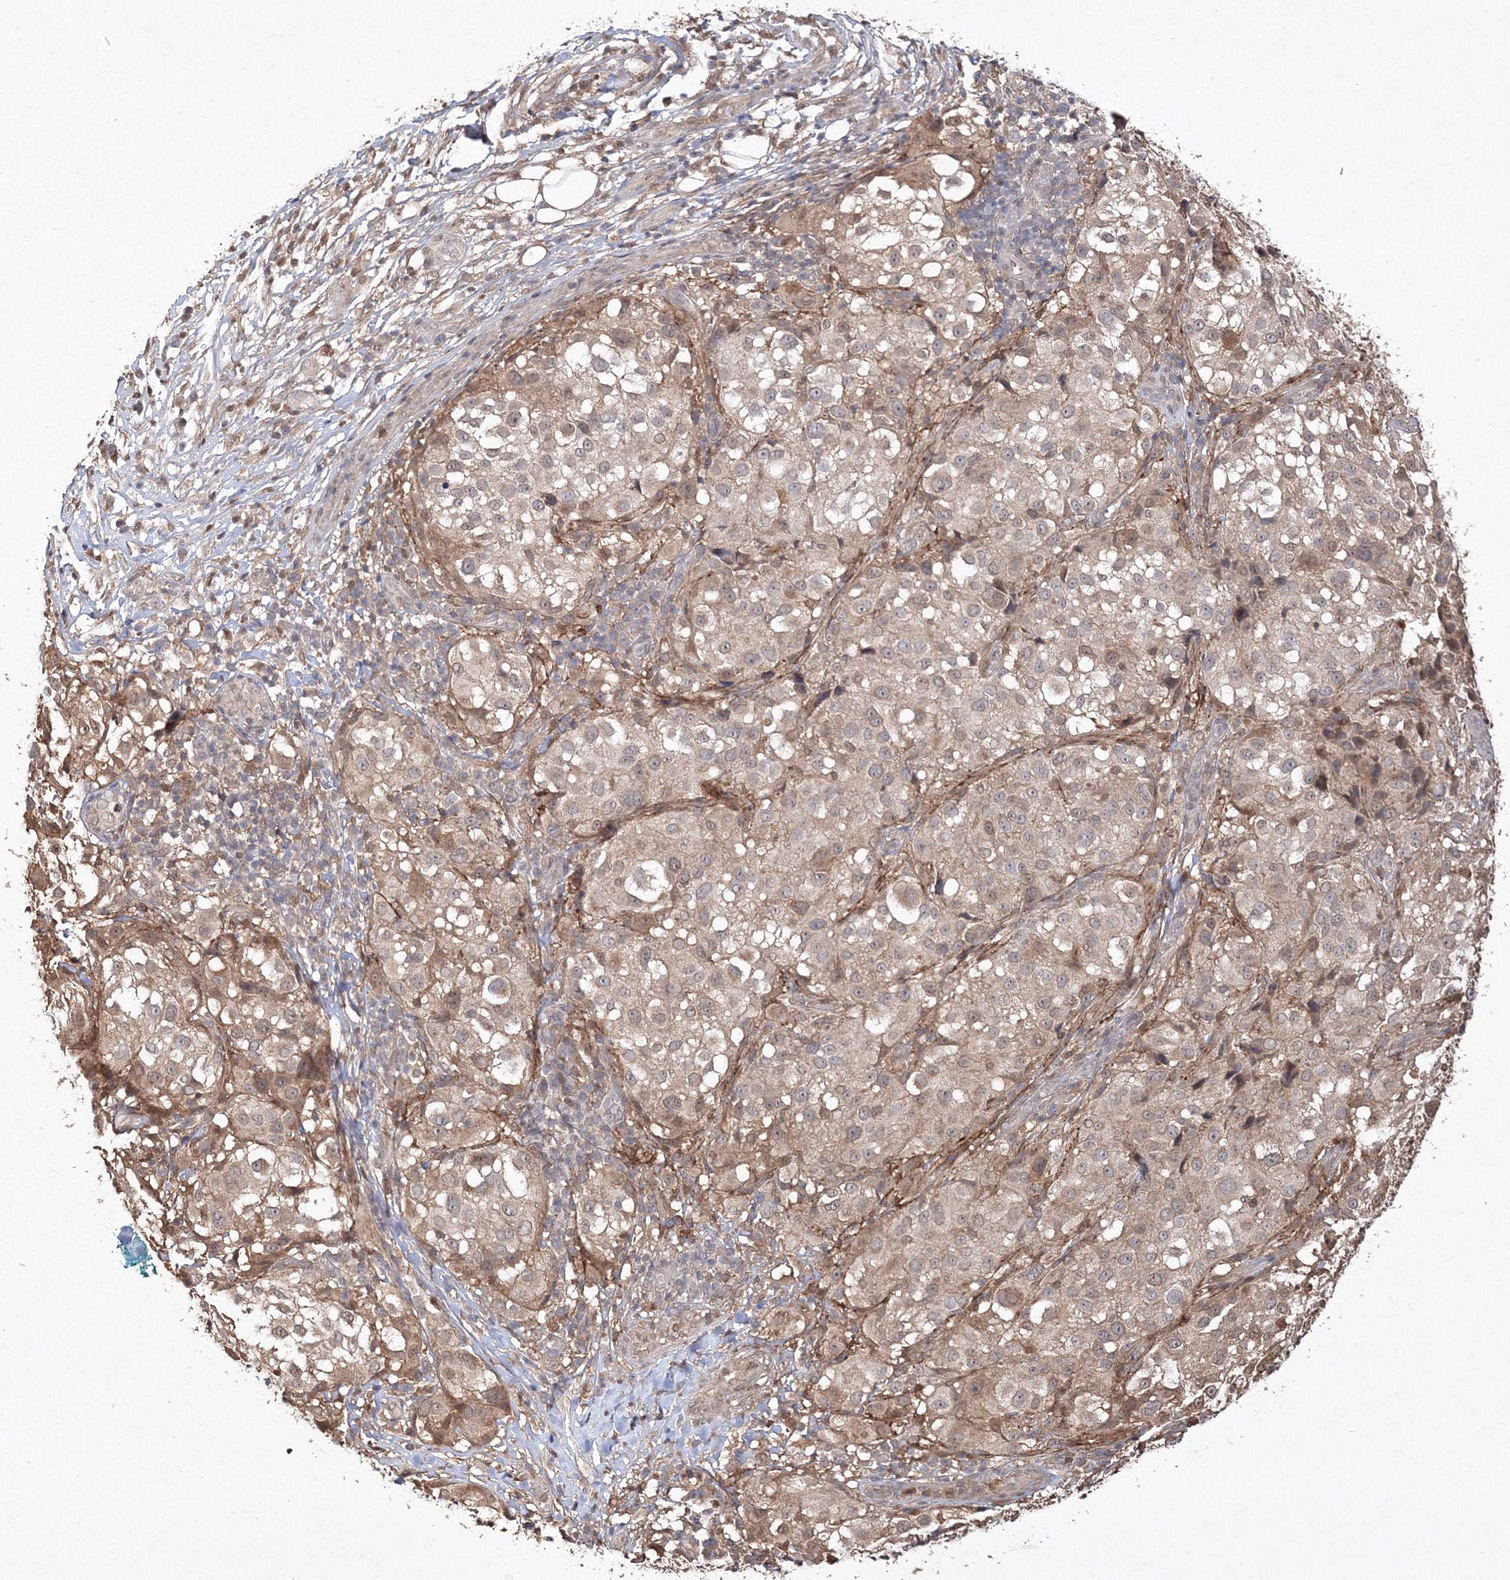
{"staining": {"intensity": "weak", "quantity": ">75%", "location": "cytoplasmic/membranous"}, "tissue": "melanoma", "cell_type": "Tumor cells", "image_type": "cancer", "snomed": [{"axis": "morphology", "description": "Necrosis, NOS"}, {"axis": "morphology", "description": "Malignant melanoma, NOS"}, {"axis": "topography", "description": "Skin"}], "caption": "Immunohistochemistry staining of malignant melanoma, which demonstrates low levels of weak cytoplasmic/membranous expression in about >75% of tumor cells indicating weak cytoplasmic/membranous protein positivity. The staining was performed using DAB (3,3'-diaminobenzidine) (brown) for protein detection and nuclei were counterstained in hematoxylin (blue).", "gene": "S100A11", "patient": {"sex": "female", "age": 87}}